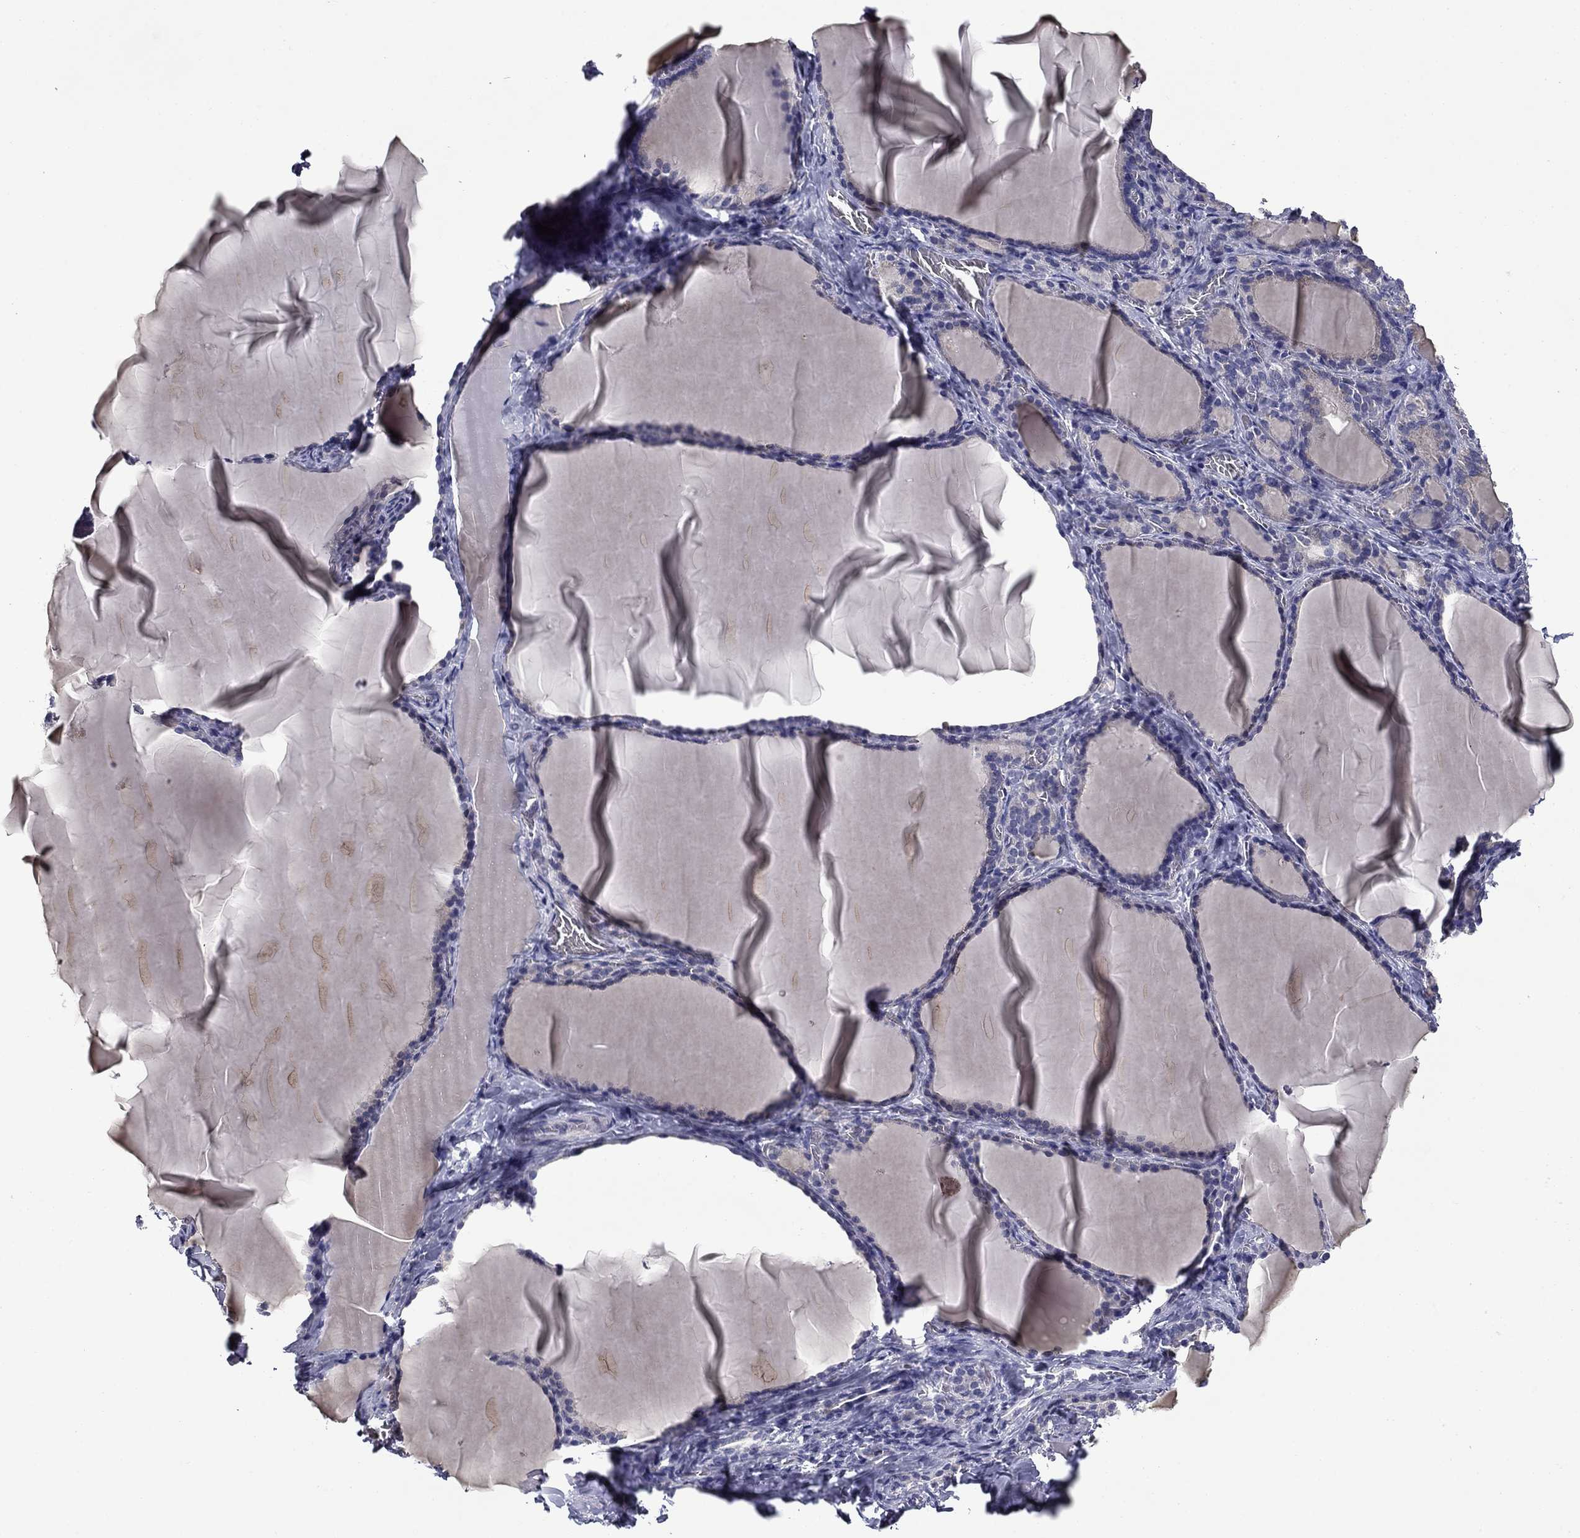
{"staining": {"intensity": "negative", "quantity": "none", "location": "none"}, "tissue": "thyroid gland", "cell_type": "Glandular cells", "image_type": "normal", "snomed": [{"axis": "morphology", "description": "Normal tissue, NOS"}, {"axis": "morphology", "description": "Hyperplasia, NOS"}, {"axis": "topography", "description": "Thyroid gland"}], "caption": "Immunohistochemistry (IHC) image of normal thyroid gland: human thyroid gland stained with DAB exhibits no significant protein positivity in glandular cells. Brightfield microscopy of immunohistochemistry stained with DAB (3,3'-diaminobenzidine) (brown) and hematoxylin (blue), captured at high magnification.", "gene": "SPATA7", "patient": {"sex": "female", "age": 27}}